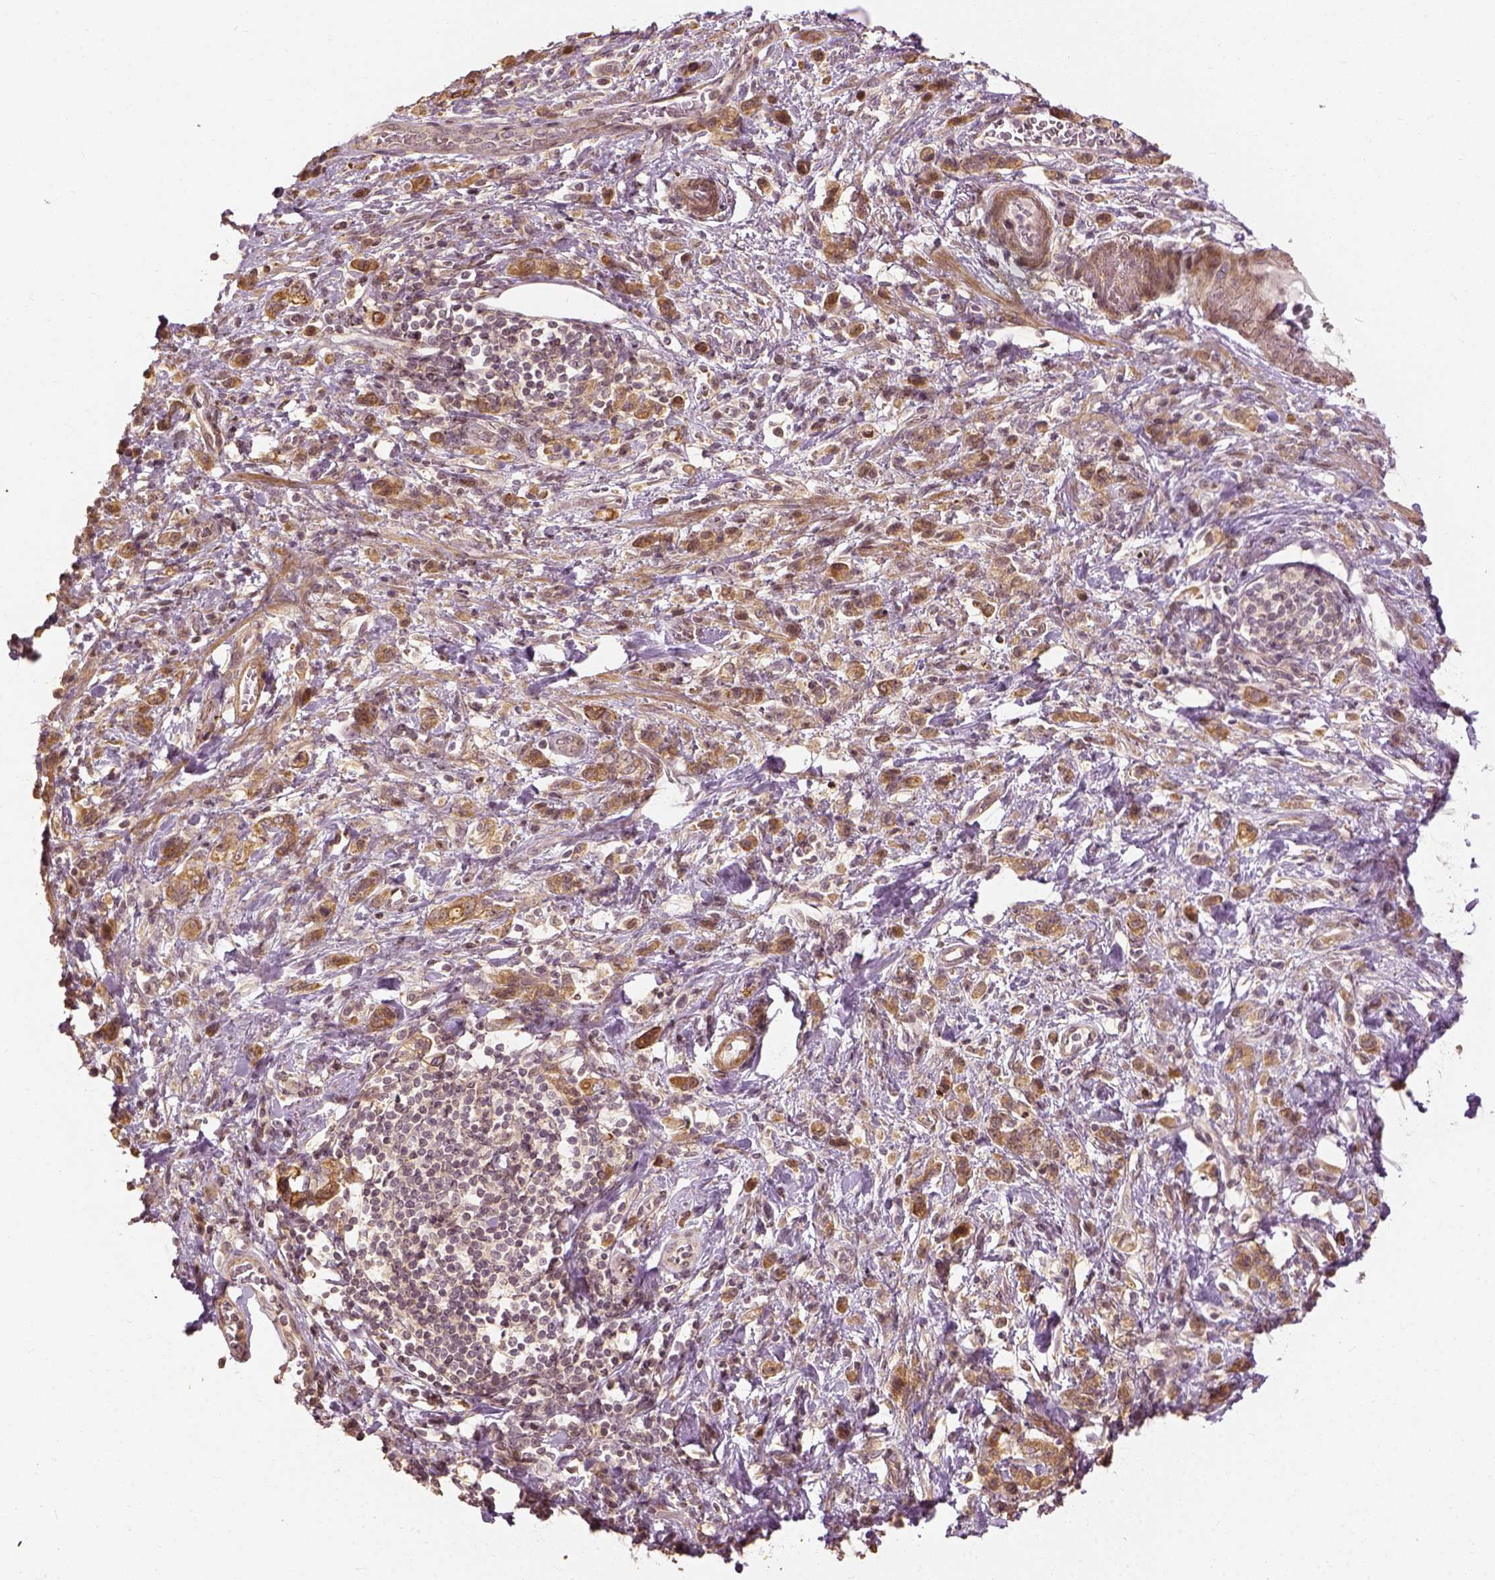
{"staining": {"intensity": "moderate", "quantity": ">75%", "location": "cytoplasmic/membranous"}, "tissue": "stomach cancer", "cell_type": "Tumor cells", "image_type": "cancer", "snomed": [{"axis": "morphology", "description": "Adenocarcinoma, NOS"}, {"axis": "topography", "description": "Stomach"}], "caption": "DAB (3,3'-diaminobenzidine) immunohistochemical staining of human stomach cancer (adenocarcinoma) exhibits moderate cytoplasmic/membranous protein staining in approximately >75% of tumor cells.", "gene": "VEGFA", "patient": {"sex": "male", "age": 77}}